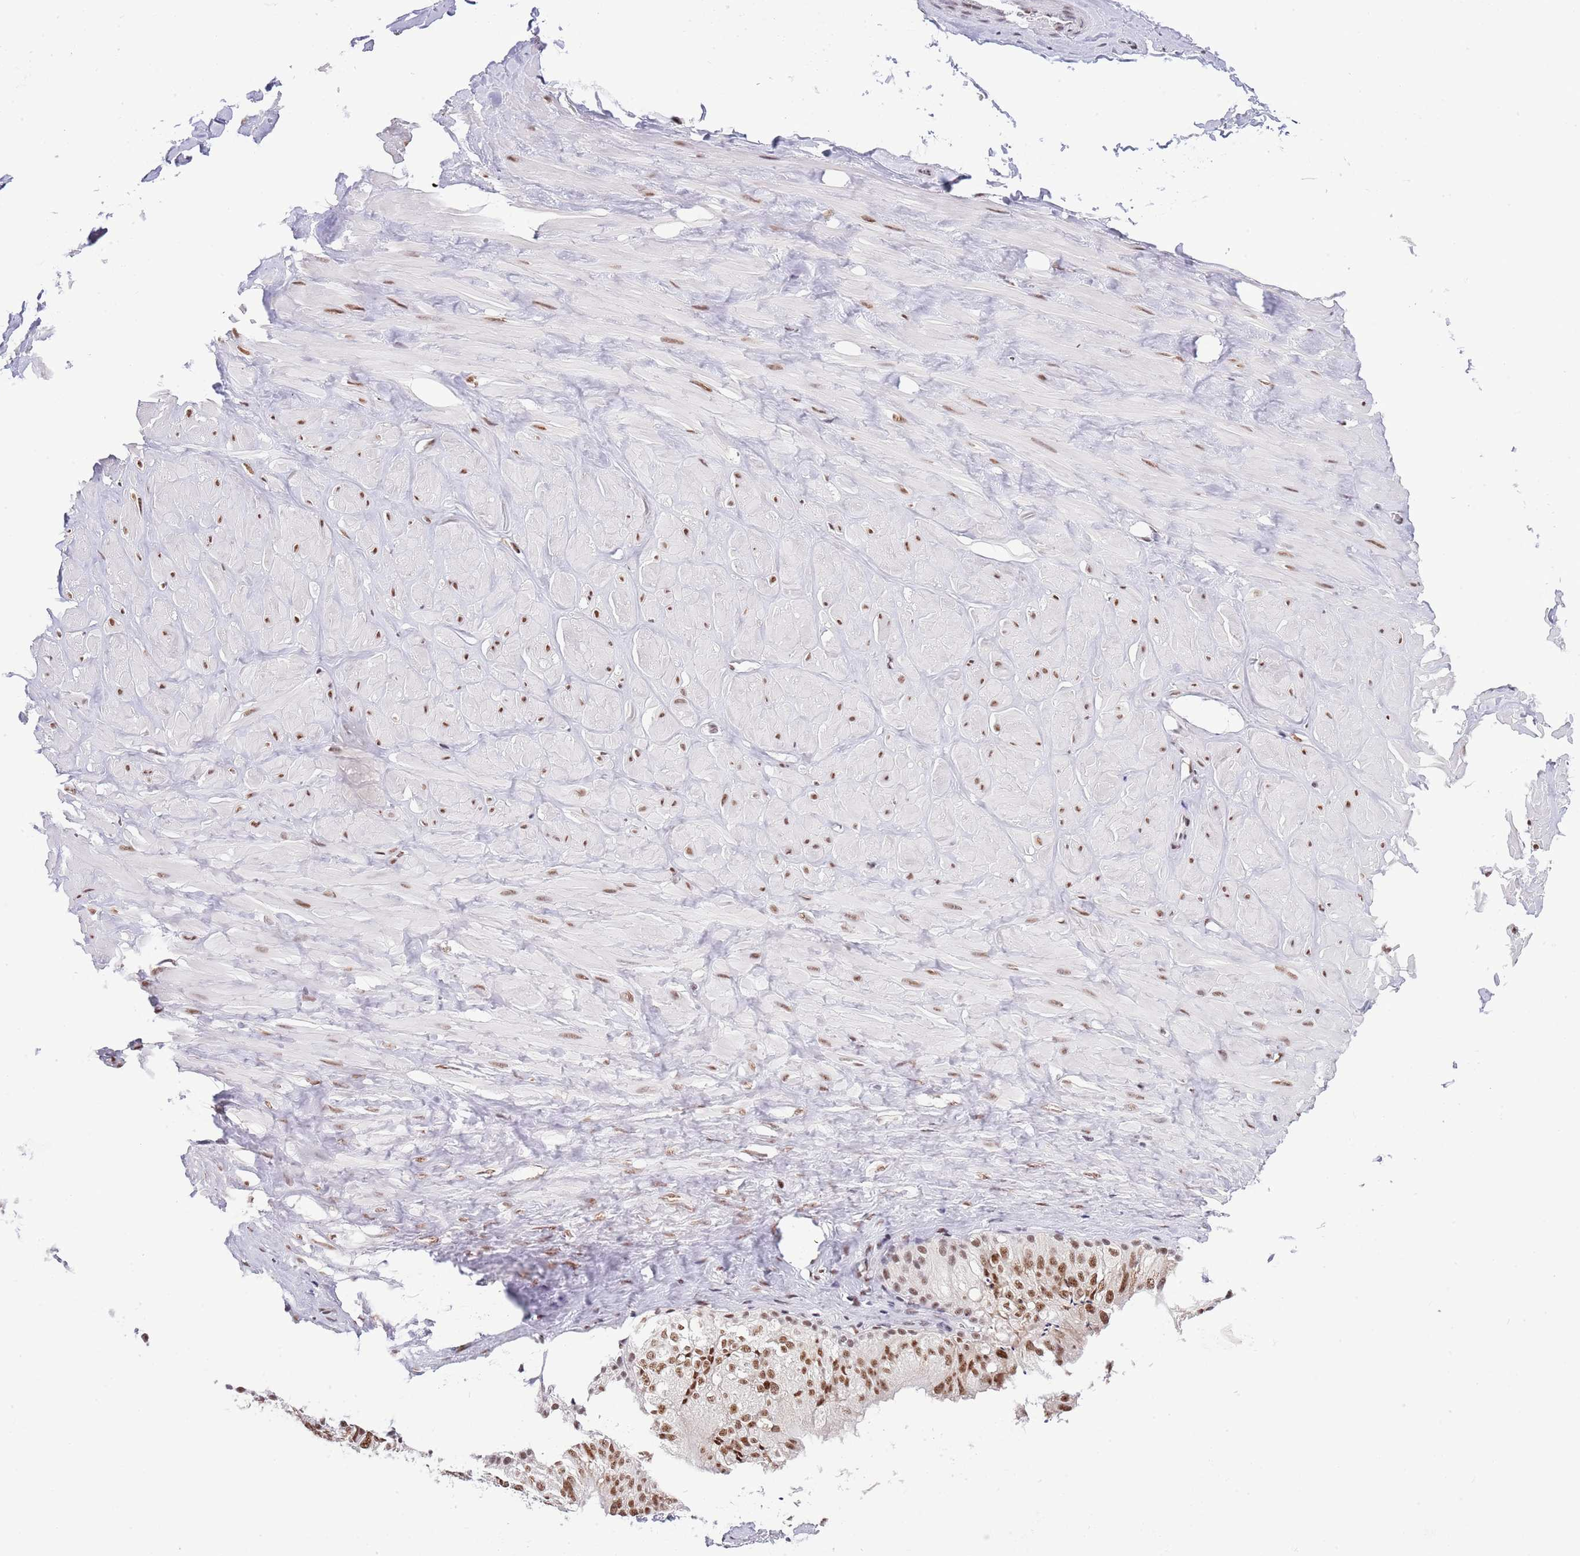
{"staining": {"intensity": "moderate", "quantity": "25%-75%", "location": "nuclear"}, "tissue": "adipose tissue", "cell_type": "Adipocytes", "image_type": "normal", "snomed": [{"axis": "morphology", "description": "Normal tissue, NOS"}, {"axis": "topography", "description": "Soft tissue"}, {"axis": "topography", "description": "Adipose tissue"}, {"axis": "topography", "description": "Vascular tissue"}, {"axis": "topography", "description": "Peripheral nerve tissue"}], "caption": "A brown stain highlights moderate nuclear positivity of a protein in adipocytes of benign adipose tissue.", "gene": "SF3A2", "patient": {"sex": "male", "age": 46}}